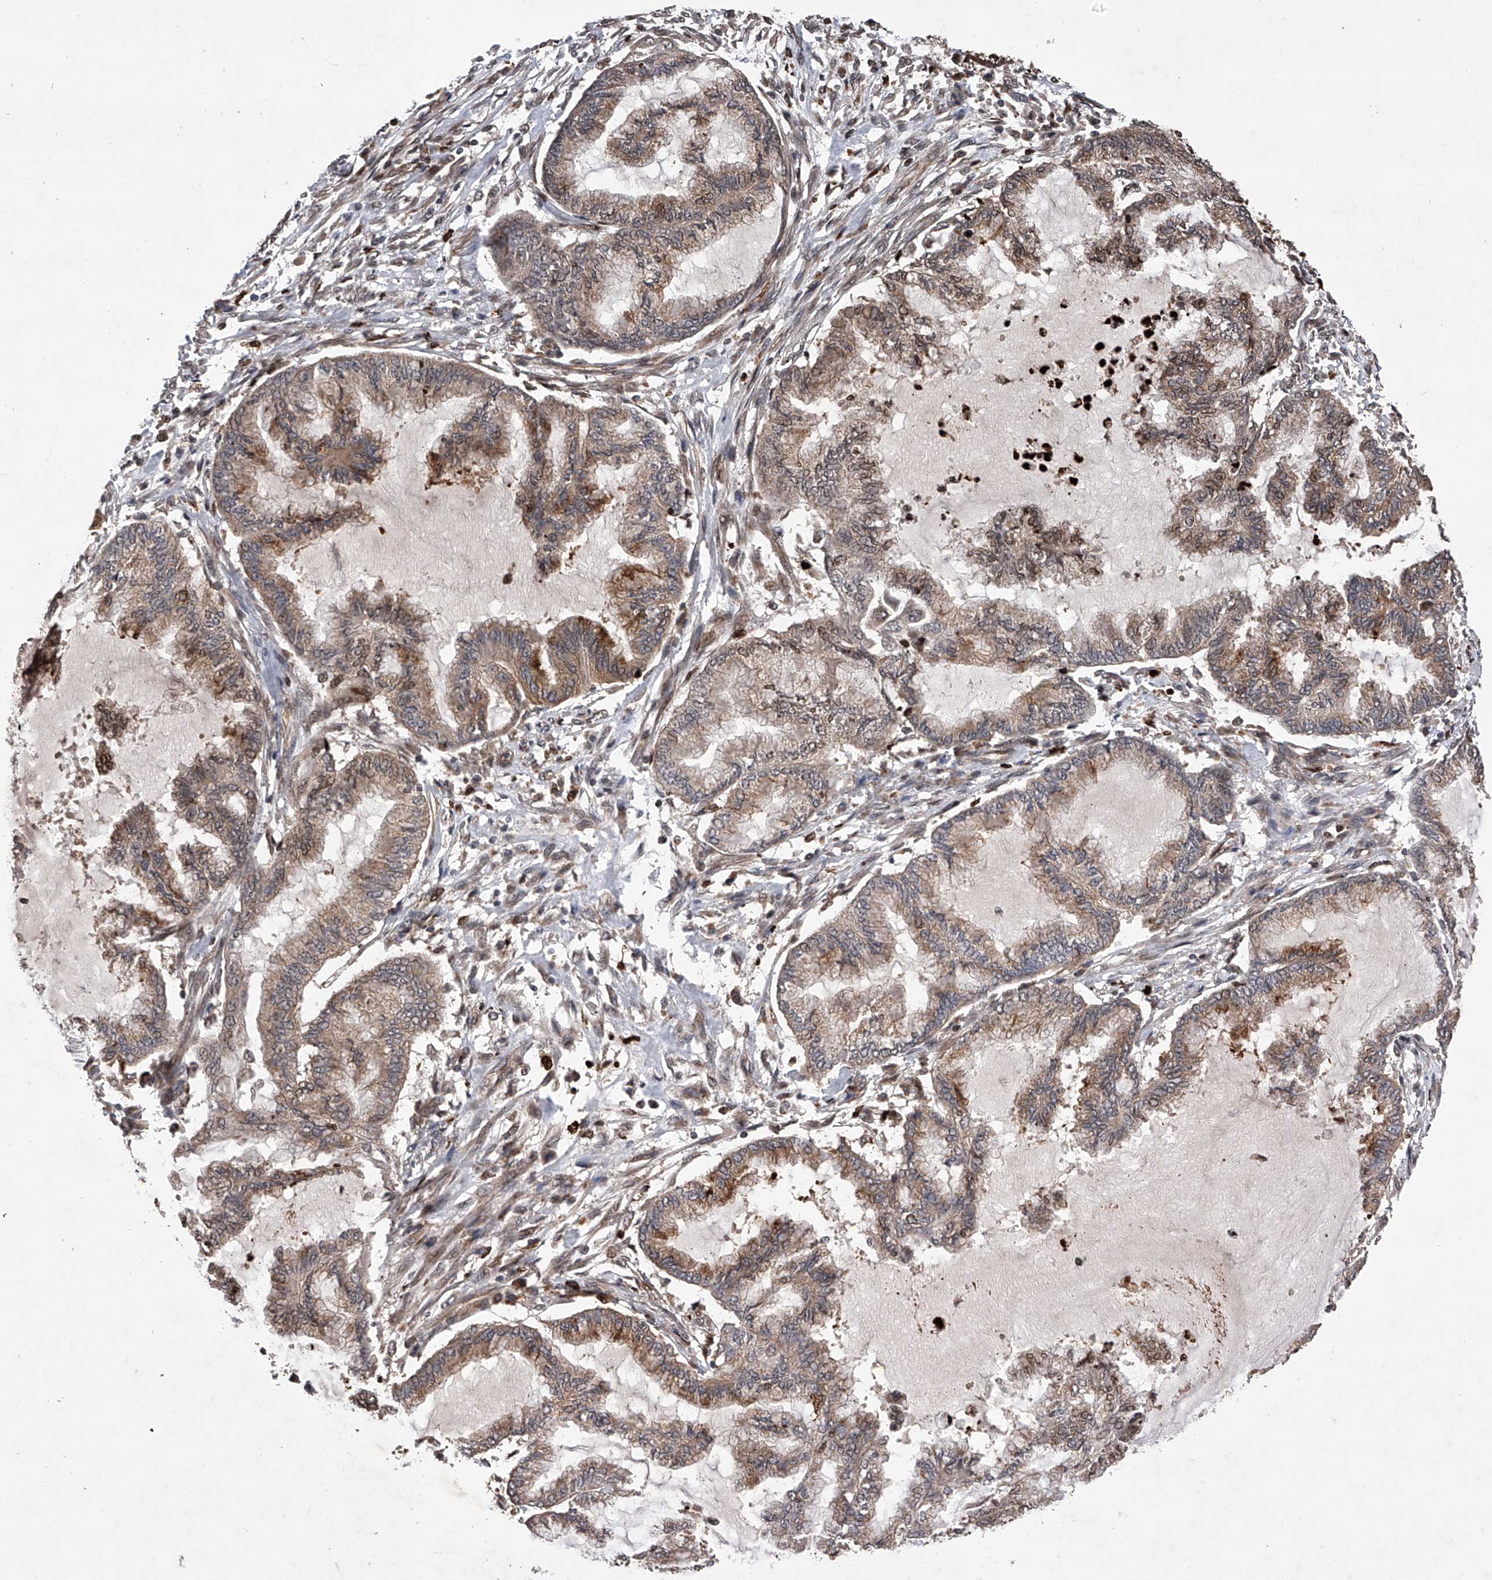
{"staining": {"intensity": "moderate", "quantity": ">75%", "location": "cytoplasmic/membranous"}, "tissue": "endometrial cancer", "cell_type": "Tumor cells", "image_type": "cancer", "snomed": [{"axis": "morphology", "description": "Adenocarcinoma, NOS"}, {"axis": "topography", "description": "Endometrium"}], "caption": "The immunohistochemical stain shows moderate cytoplasmic/membranous positivity in tumor cells of endometrial adenocarcinoma tissue.", "gene": "MAP3K11", "patient": {"sex": "female", "age": 86}}